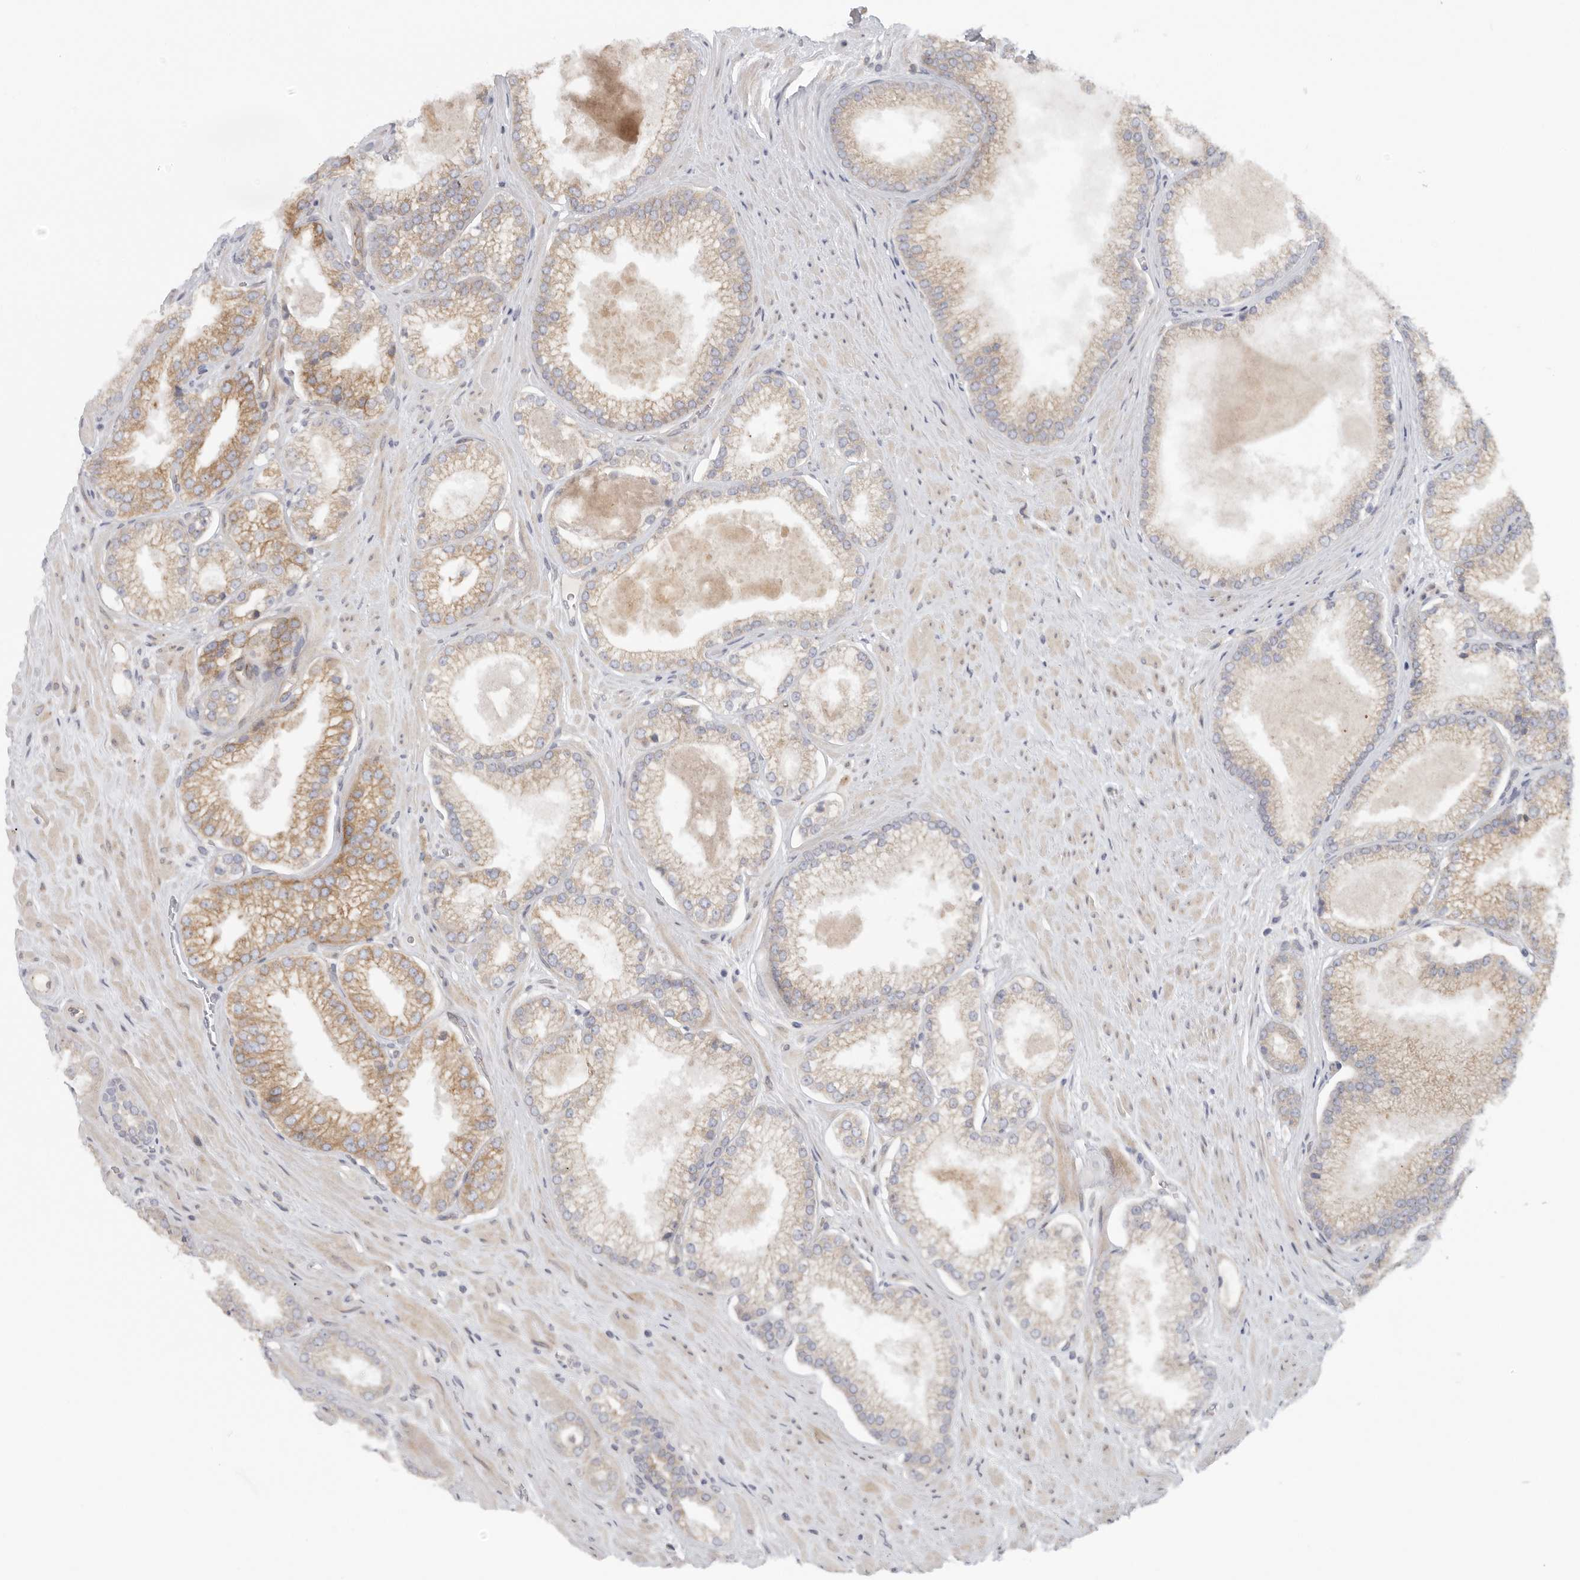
{"staining": {"intensity": "moderate", "quantity": "<25%", "location": "cytoplasmic/membranous"}, "tissue": "prostate cancer", "cell_type": "Tumor cells", "image_type": "cancer", "snomed": [{"axis": "morphology", "description": "Adenocarcinoma, Low grade"}, {"axis": "topography", "description": "Prostate"}], "caption": "Immunohistochemistry of prostate cancer (adenocarcinoma (low-grade)) exhibits low levels of moderate cytoplasmic/membranous staining in about <25% of tumor cells.", "gene": "BCAP29", "patient": {"sex": "male", "age": 62}}